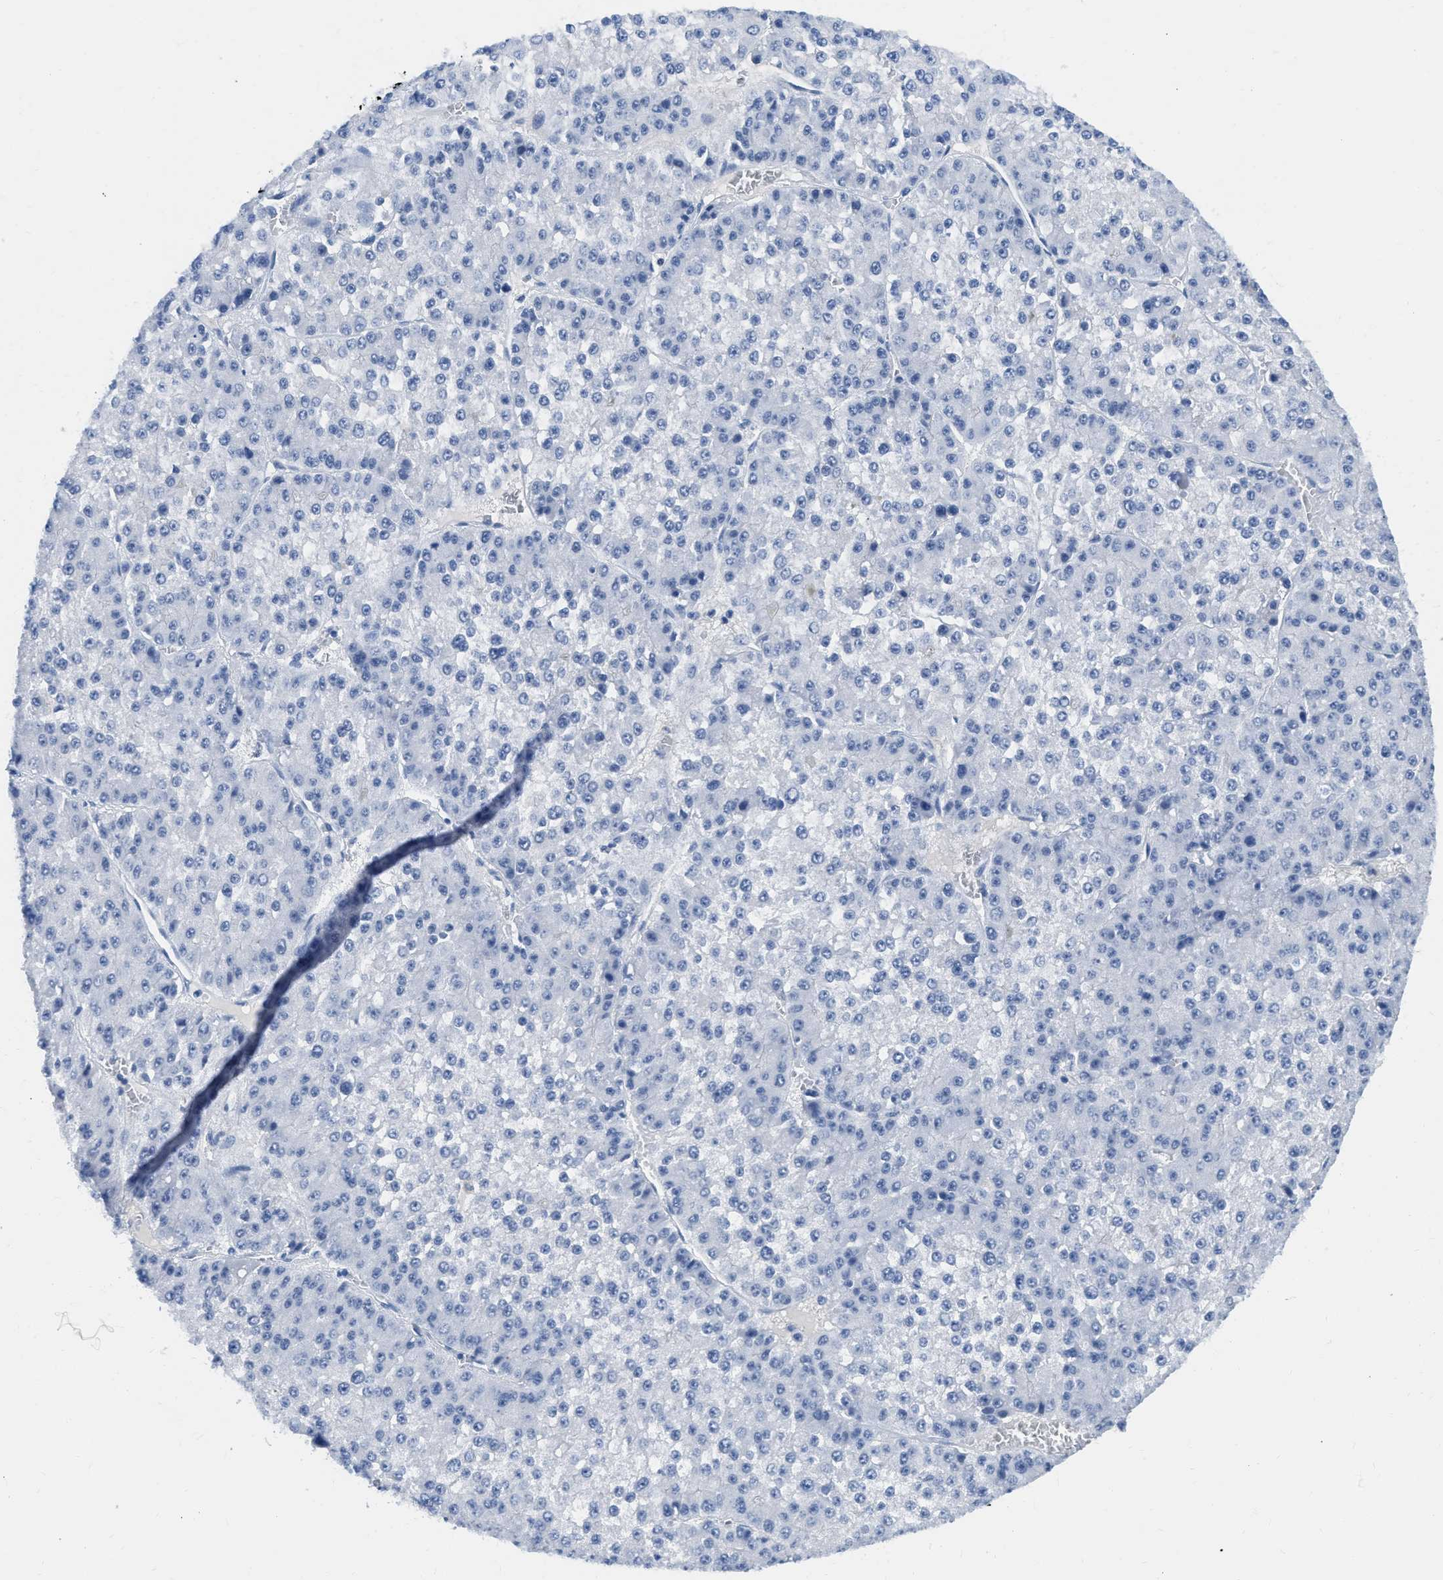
{"staining": {"intensity": "negative", "quantity": "none", "location": "none"}, "tissue": "liver cancer", "cell_type": "Tumor cells", "image_type": "cancer", "snomed": [{"axis": "morphology", "description": "Carcinoma, Hepatocellular, NOS"}, {"axis": "topography", "description": "Liver"}], "caption": "IHC of human liver cancer (hepatocellular carcinoma) displays no expression in tumor cells. (DAB (3,3'-diaminobenzidine) immunohistochemistry (IHC), high magnification).", "gene": "TCF7", "patient": {"sex": "female", "age": 73}}